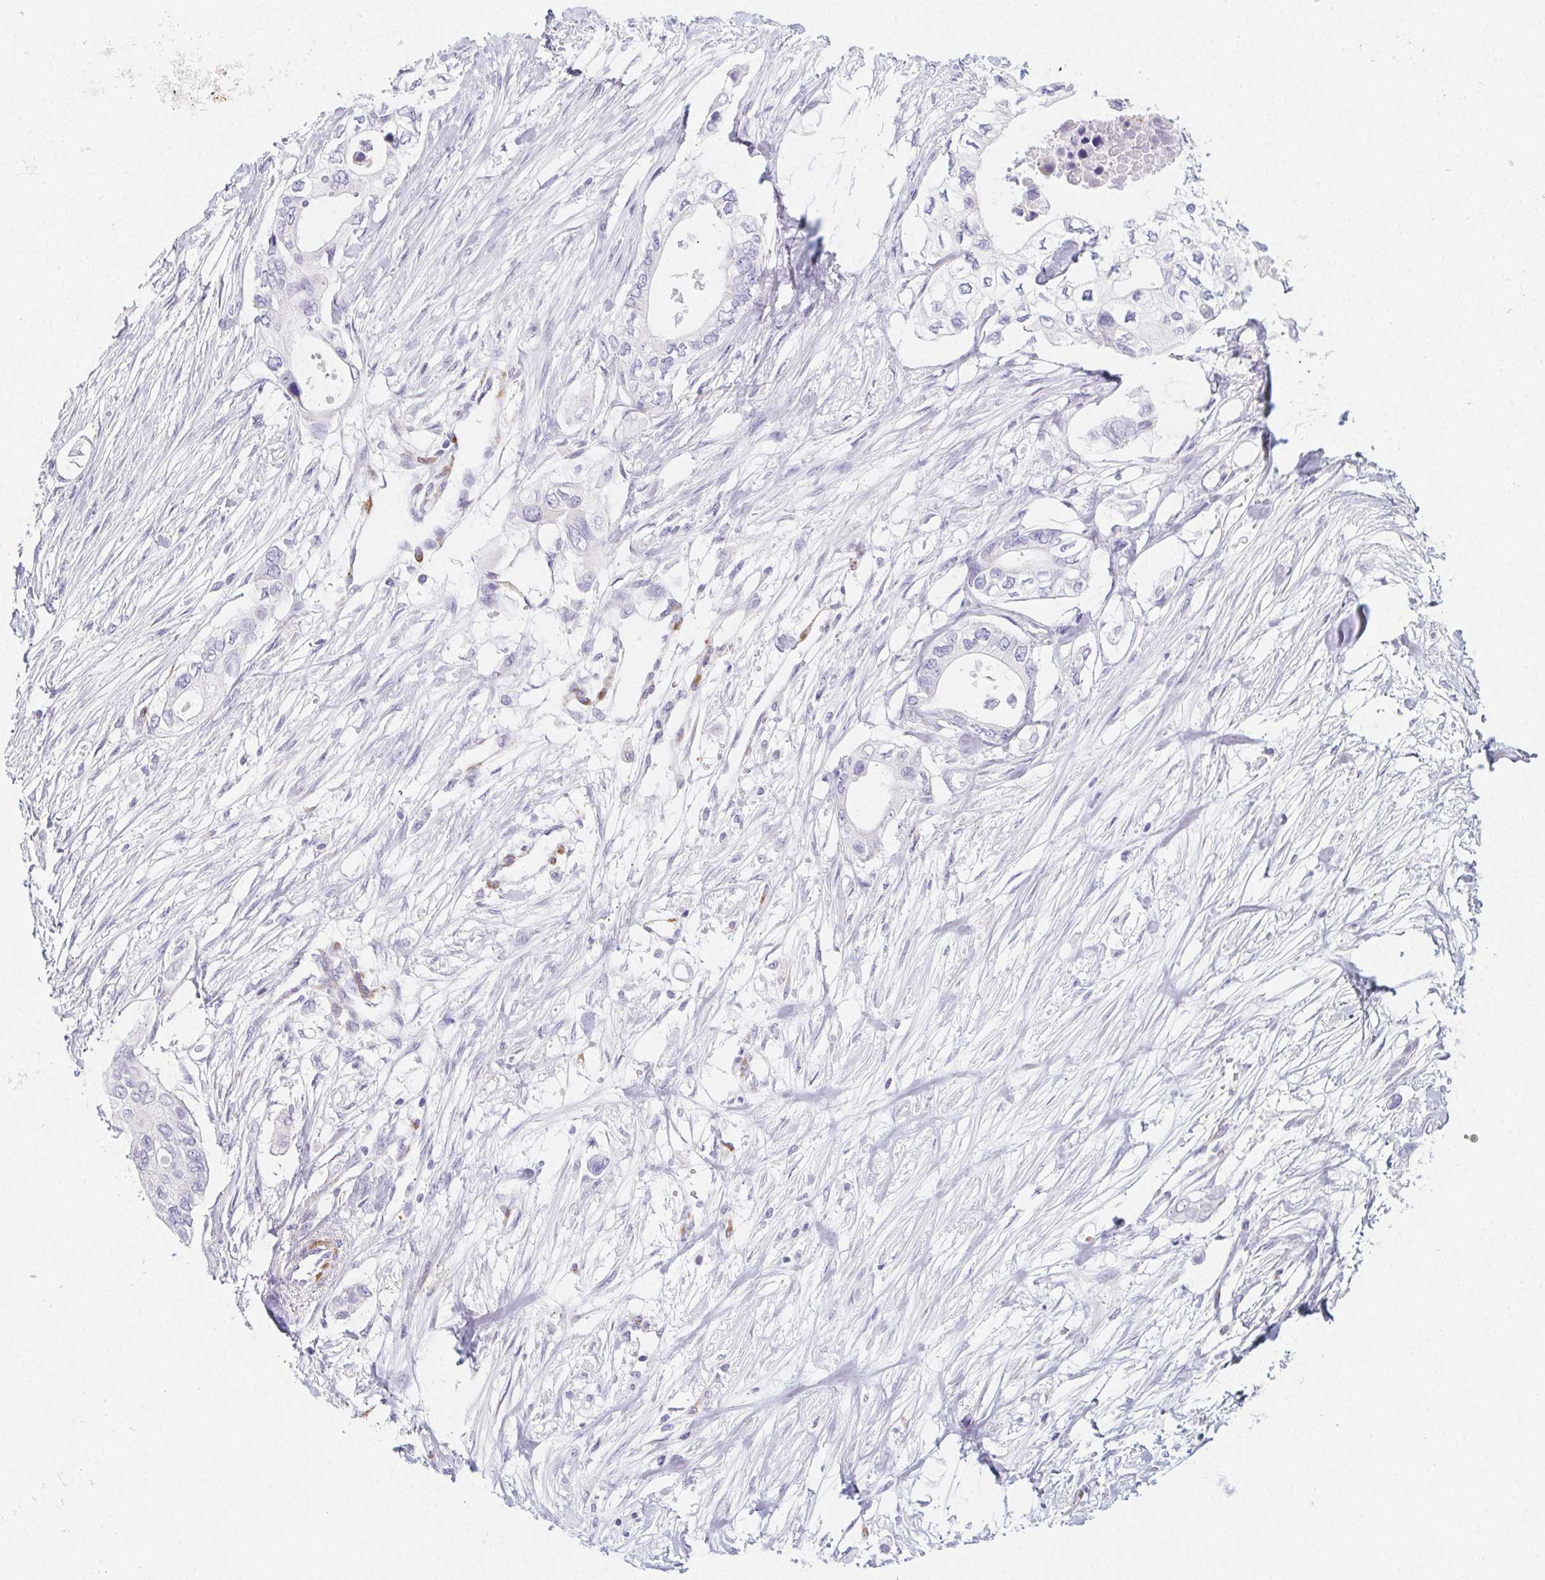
{"staining": {"intensity": "negative", "quantity": "none", "location": "none"}, "tissue": "pancreatic cancer", "cell_type": "Tumor cells", "image_type": "cancer", "snomed": [{"axis": "morphology", "description": "Adenocarcinoma, NOS"}, {"axis": "topography", "description": "Pancreas"}], "caption": "The histopathology image exhibits no staining of tumor cells in pancreatic adenocarcinoma.", "gene": "HRC", "patient": {"sex": "female", "age": 63}}